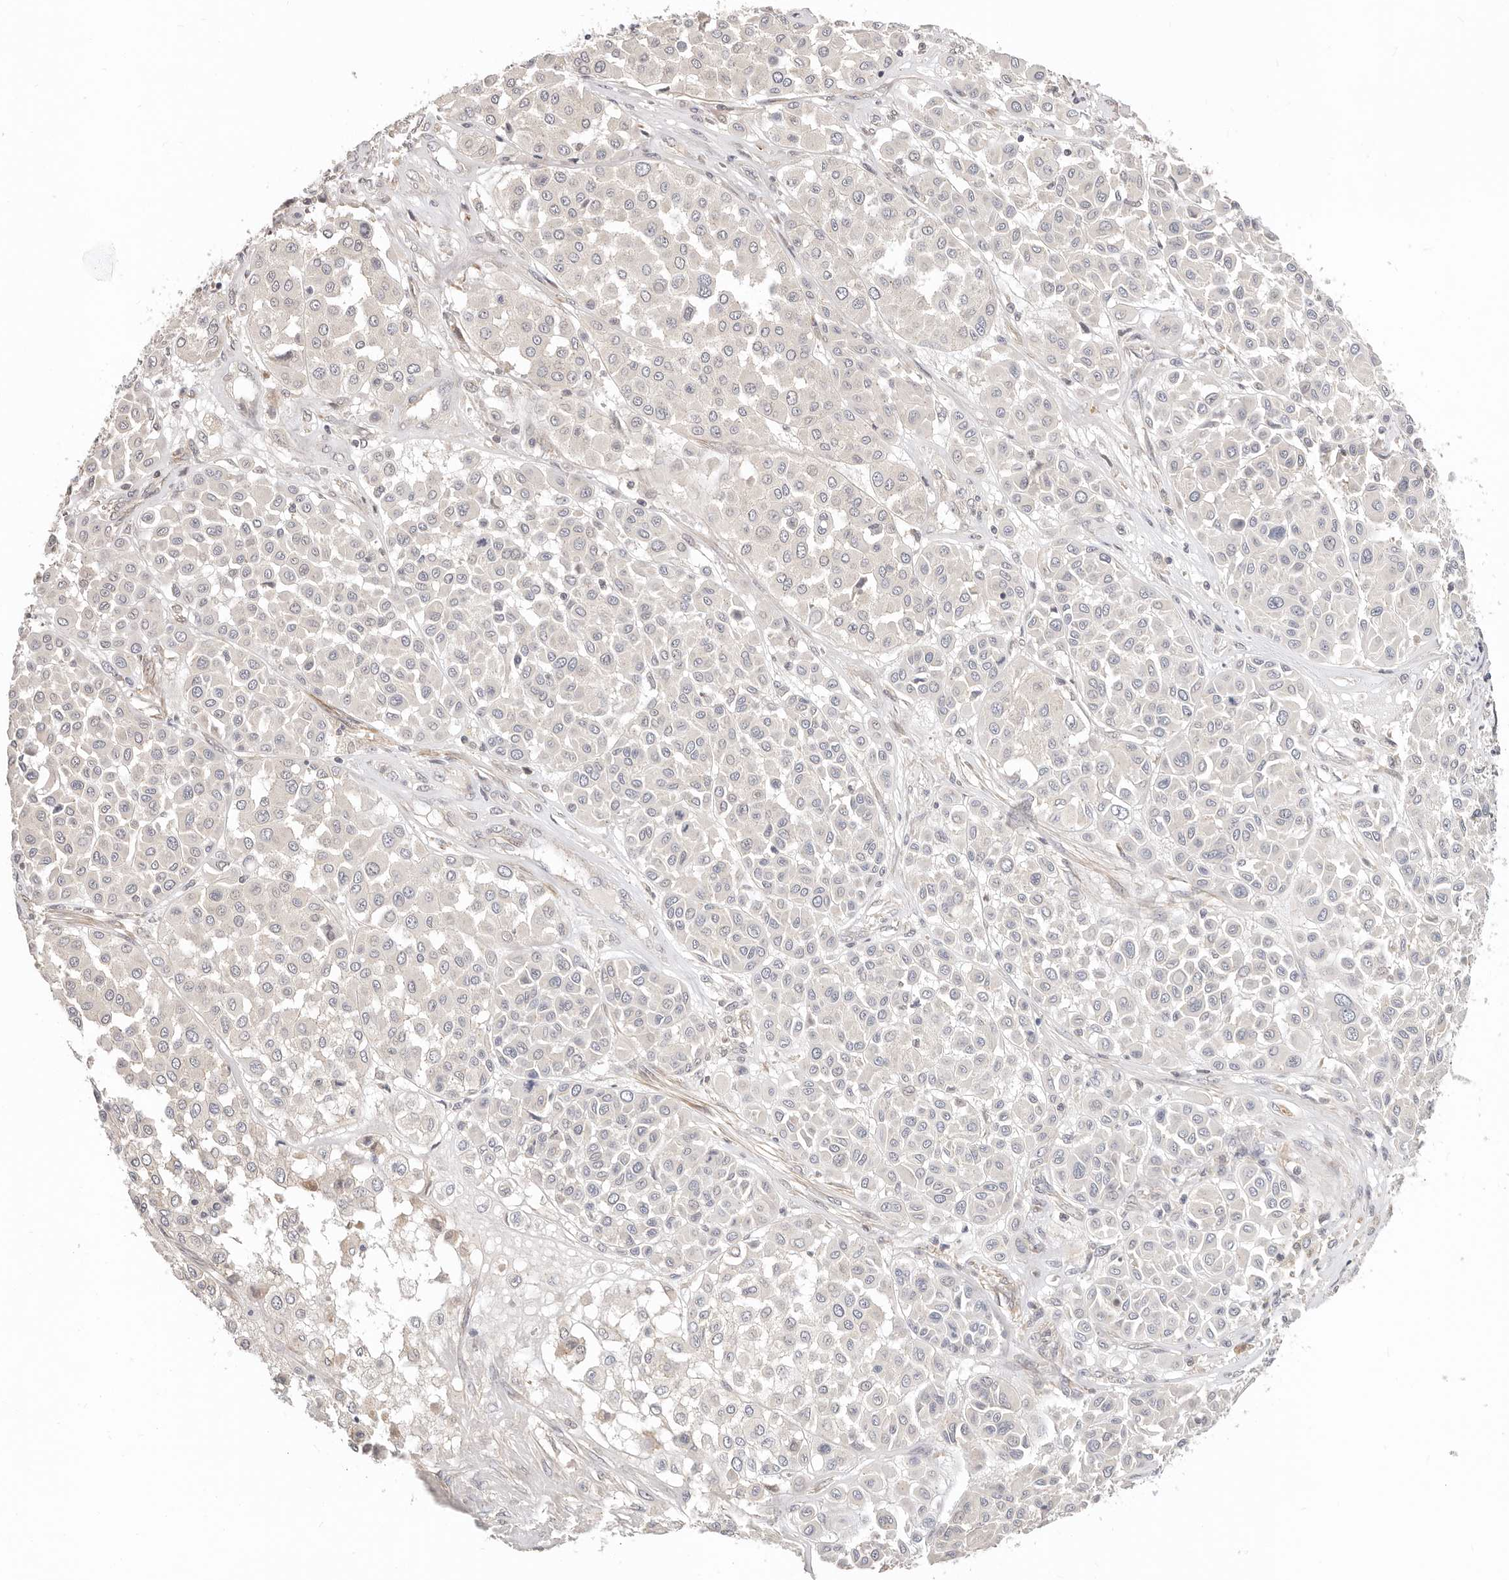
{"staining": {"intensity": "negative", "quantity": "none", "location": "none"}, "tissue": "melanoma", "cell_type": "Tumor cells", "image_type": "cancer", "snomed": [{"axis": "morphology", "description": "Malignant melanoma, Metastatic site"}, {"axis": "topography", "description": "Soft tissue"}], "caption": "This is a image of immunohistochemistry staining of melanoma, which shows no staining in tumor cells.", "gene": "ZRANB1", "patient": {"sex": "male", "age": 41}}